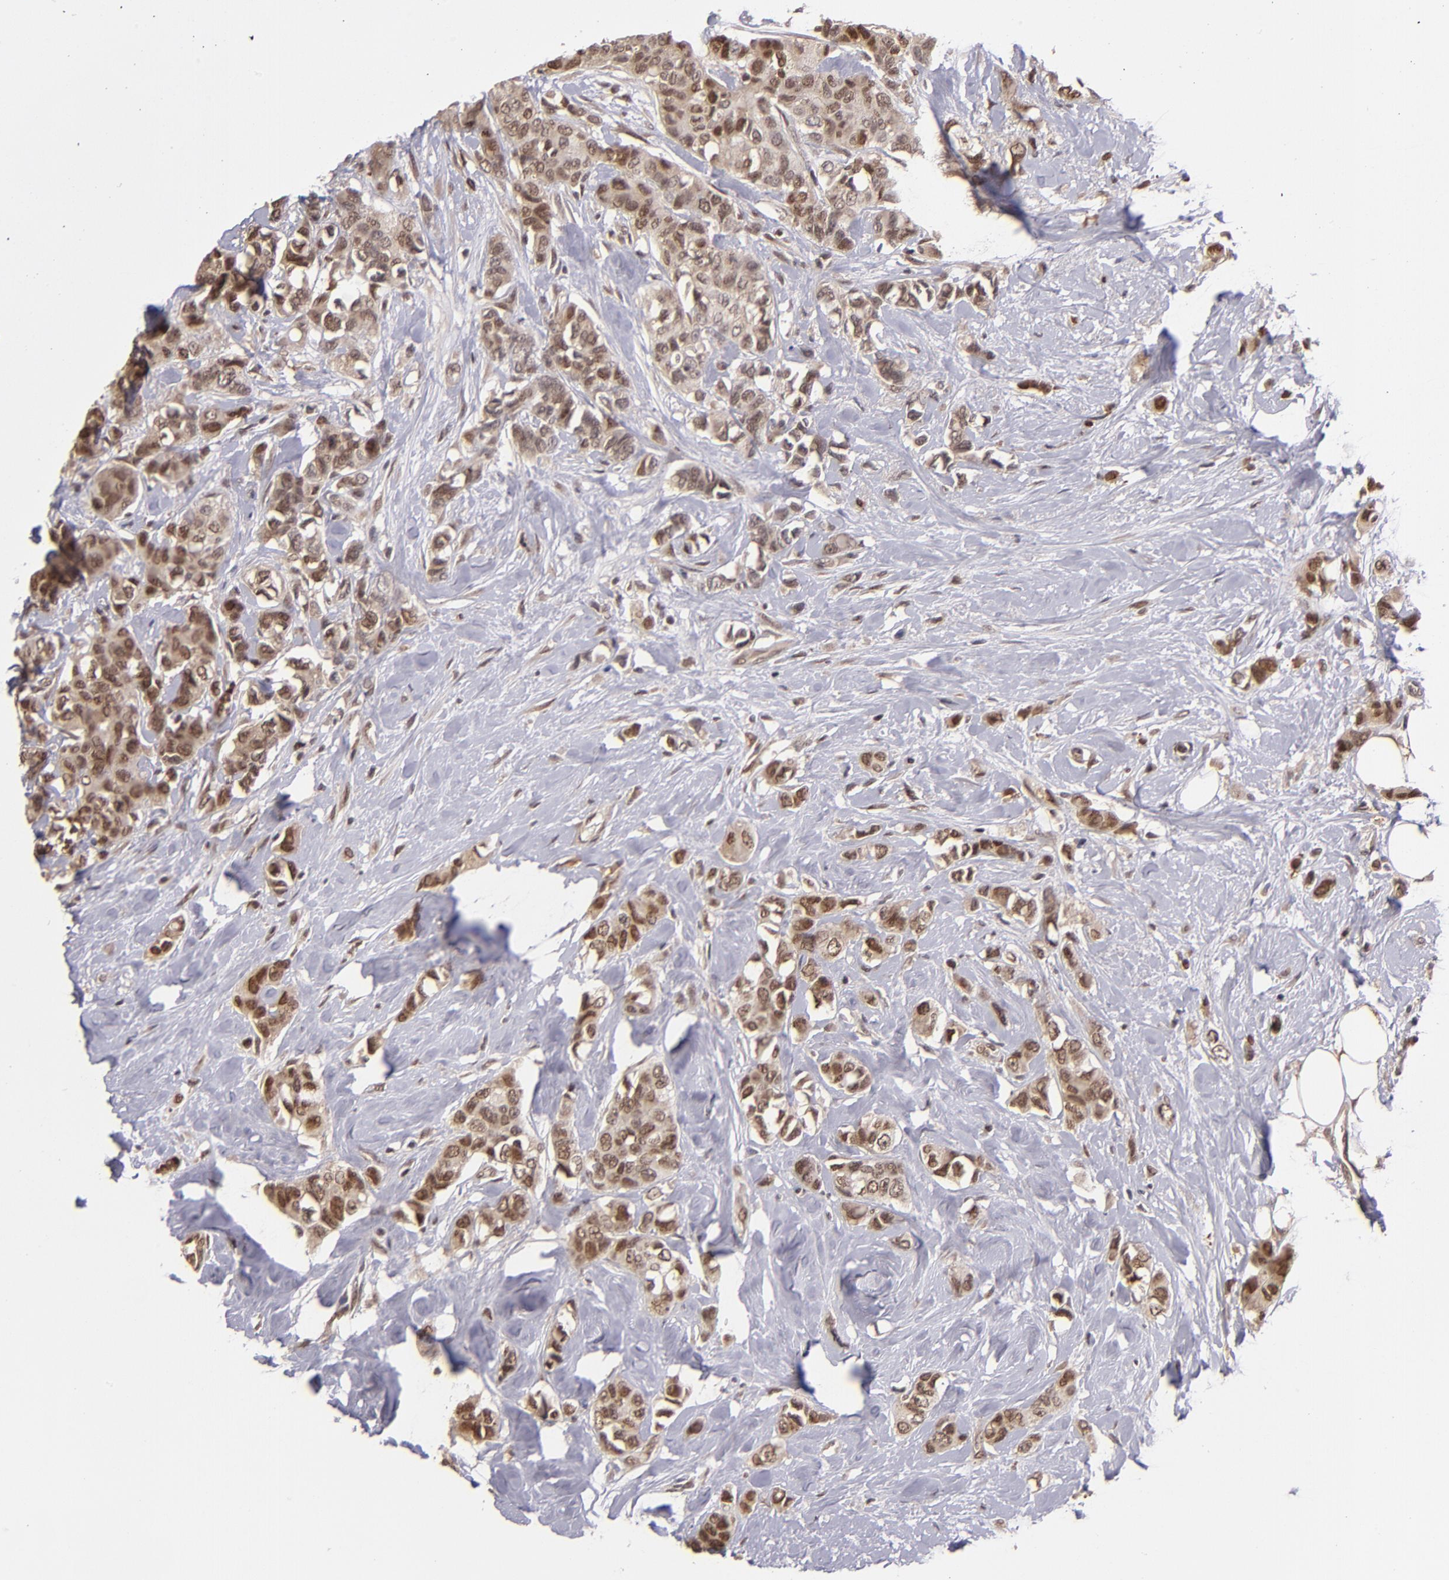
{"staining": {"intensity": "moderate", "quantity": ">75%", "location": "cytoplasmic/membranous,nuclear"}, "tissue": "breast cancer", "cell_type": "Tumor cells", "image_type": "cancer", "snomed": [{"axis": "morphology", "description": "Duct carcinoma"}, {"axis": "topography", "description": "Breast"}], "caption": "Breast intraductal carcinoma tissue demonstrates moderate cytoplasmic/membranous and nuclear staining in about >75% of tumor cells, visualized by immunohistochemistry.", "gene": "ABHD12B", "patient": {"sex": "female", "age": 51}}